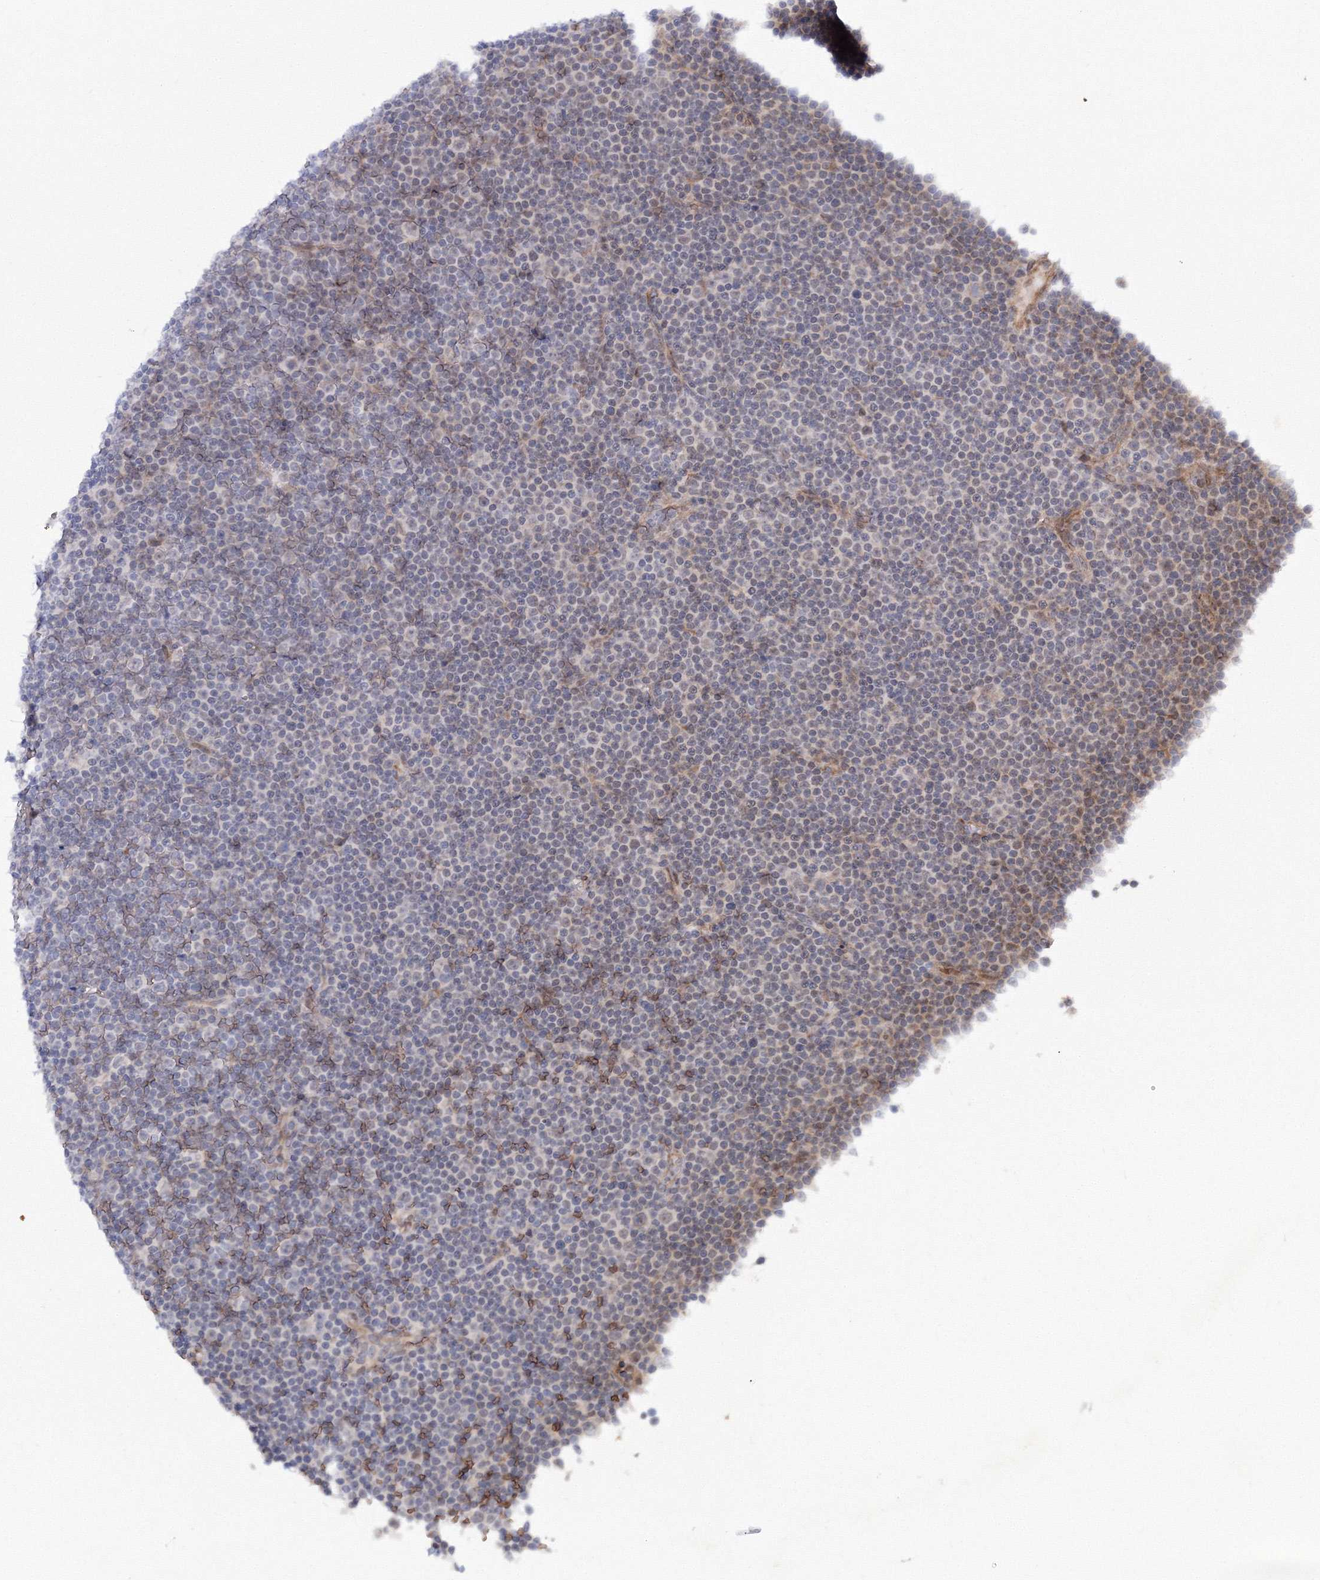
{"staining": {"intensity": "negative", "quantity": "none", "location": "none"}, "tissue": "lymphoma", "cell_type": "Tumor cells", "image_type": "cancer", "snomed": [{"axis": "morphology", "description": "Malignant lymphoma, non-Hodgkin's type, Low grade"}, {"axis": "topography", "description": "Lymph node"}], "caption": "Immunohistochemistry histopathology image of human lymphoma stained for a protein (brown), which exhibits no staining in tumor cells. (Brightfield microscopy of DAB (3,3'-diaminobenzidine) immunohistochemistry at high magnification).", "gene": "C11orf52", "patient": {"sex": "female", "age": 67}}